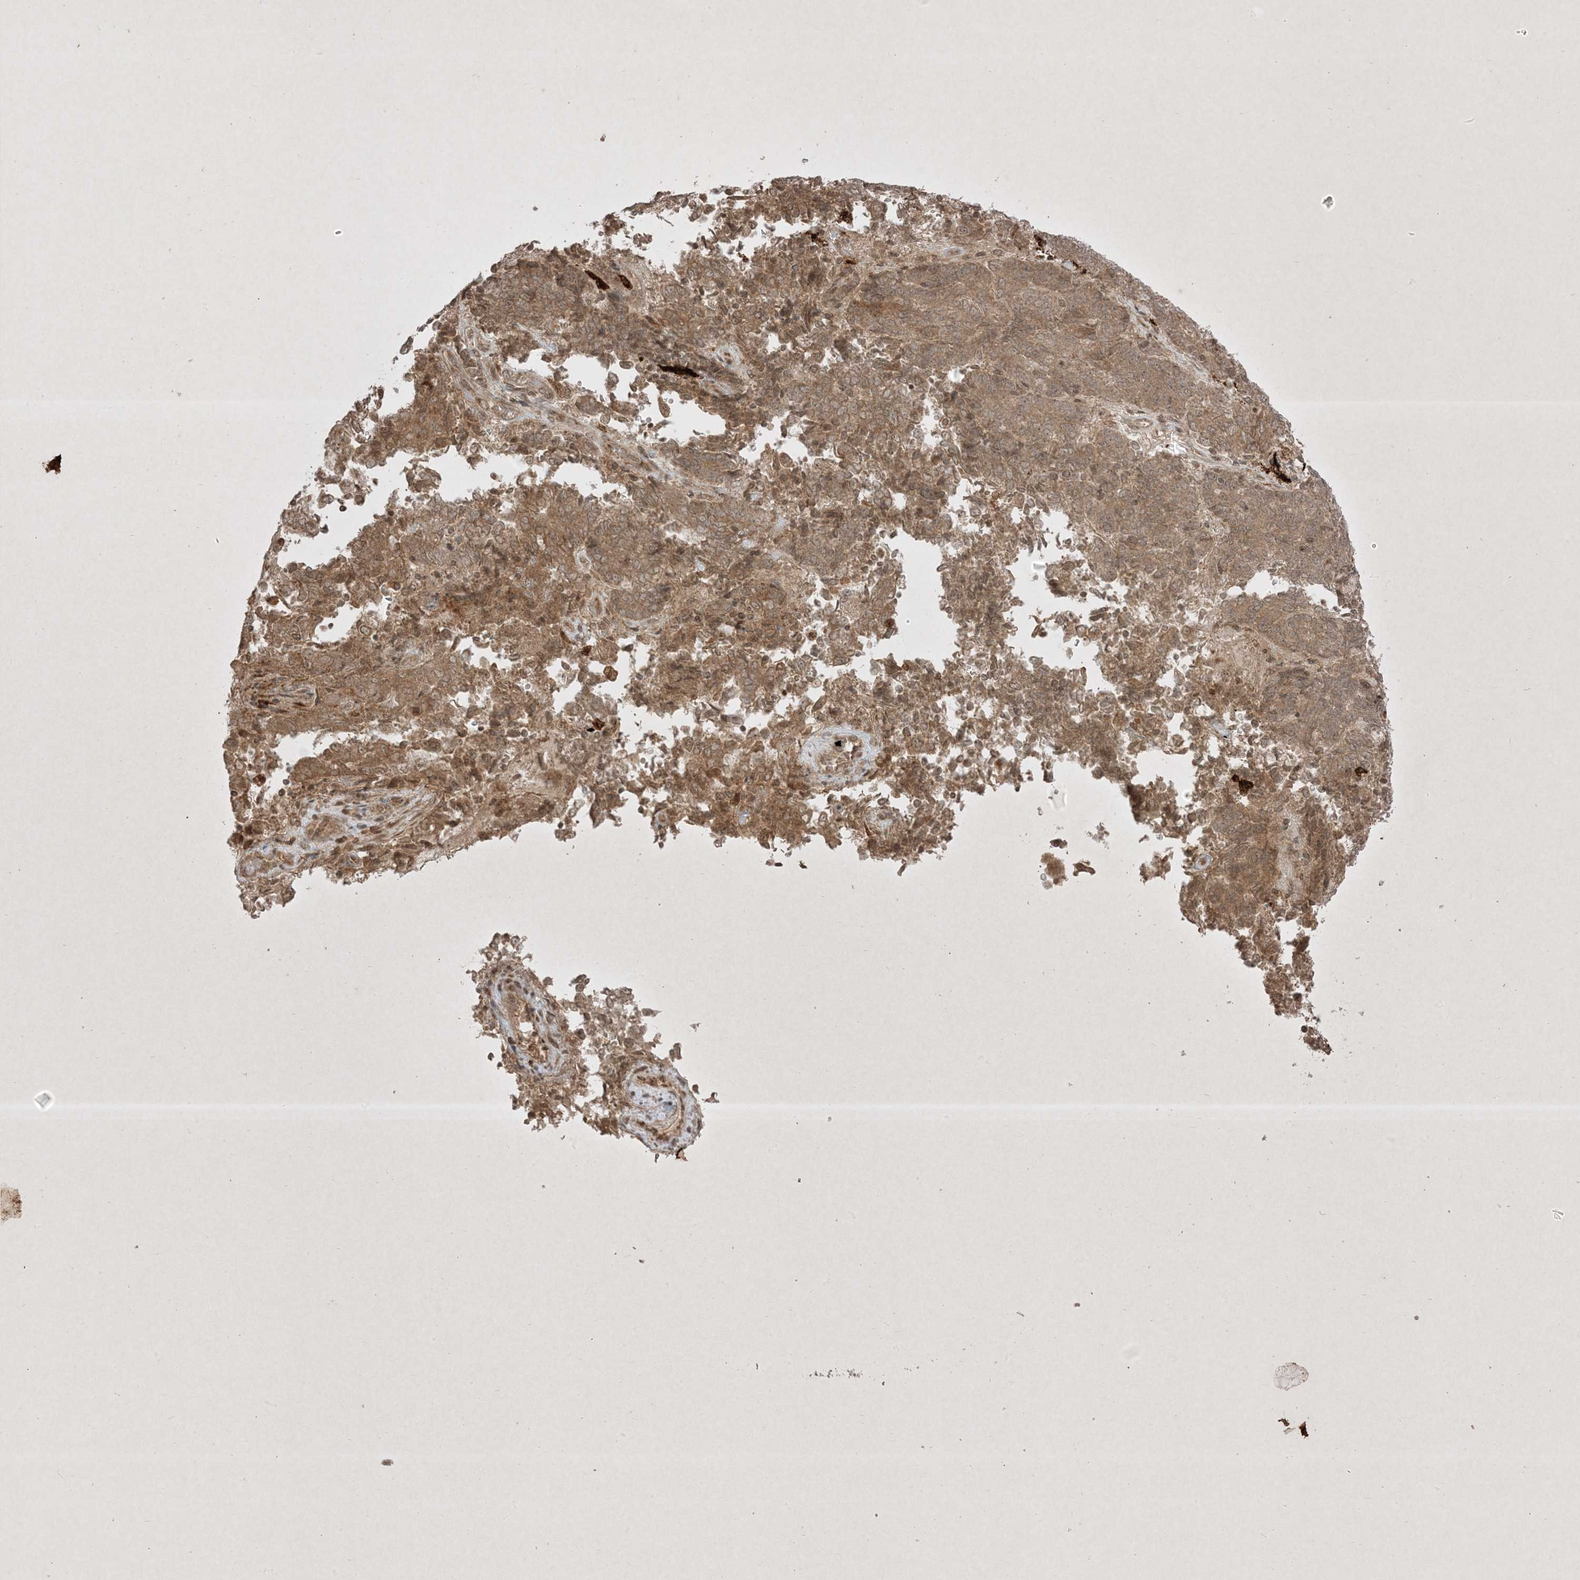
{"staining": {"intensity": "moderate", "quantity": ">75%", "location": "cytoplasmic/membranous"}, "tissue": "endometrial cancer", "cell_type": "Tumor cells", "image_type": "cancer", "snomed": [{"axis": "morphology", "description": "Adenocarcinoma, NOS"}, {"axis": "topography", "description": "Endometrium"}], "caption": "Immunohistochemical staining of human endometrial cancer (adenocarcinoma) demonstrates medium levels of moderate cytoplasmic/membranous protein positivity in approximately >75% of tumor cells.", "gene": "PTK6", "patient": {"sex": "female", "age": 80}}